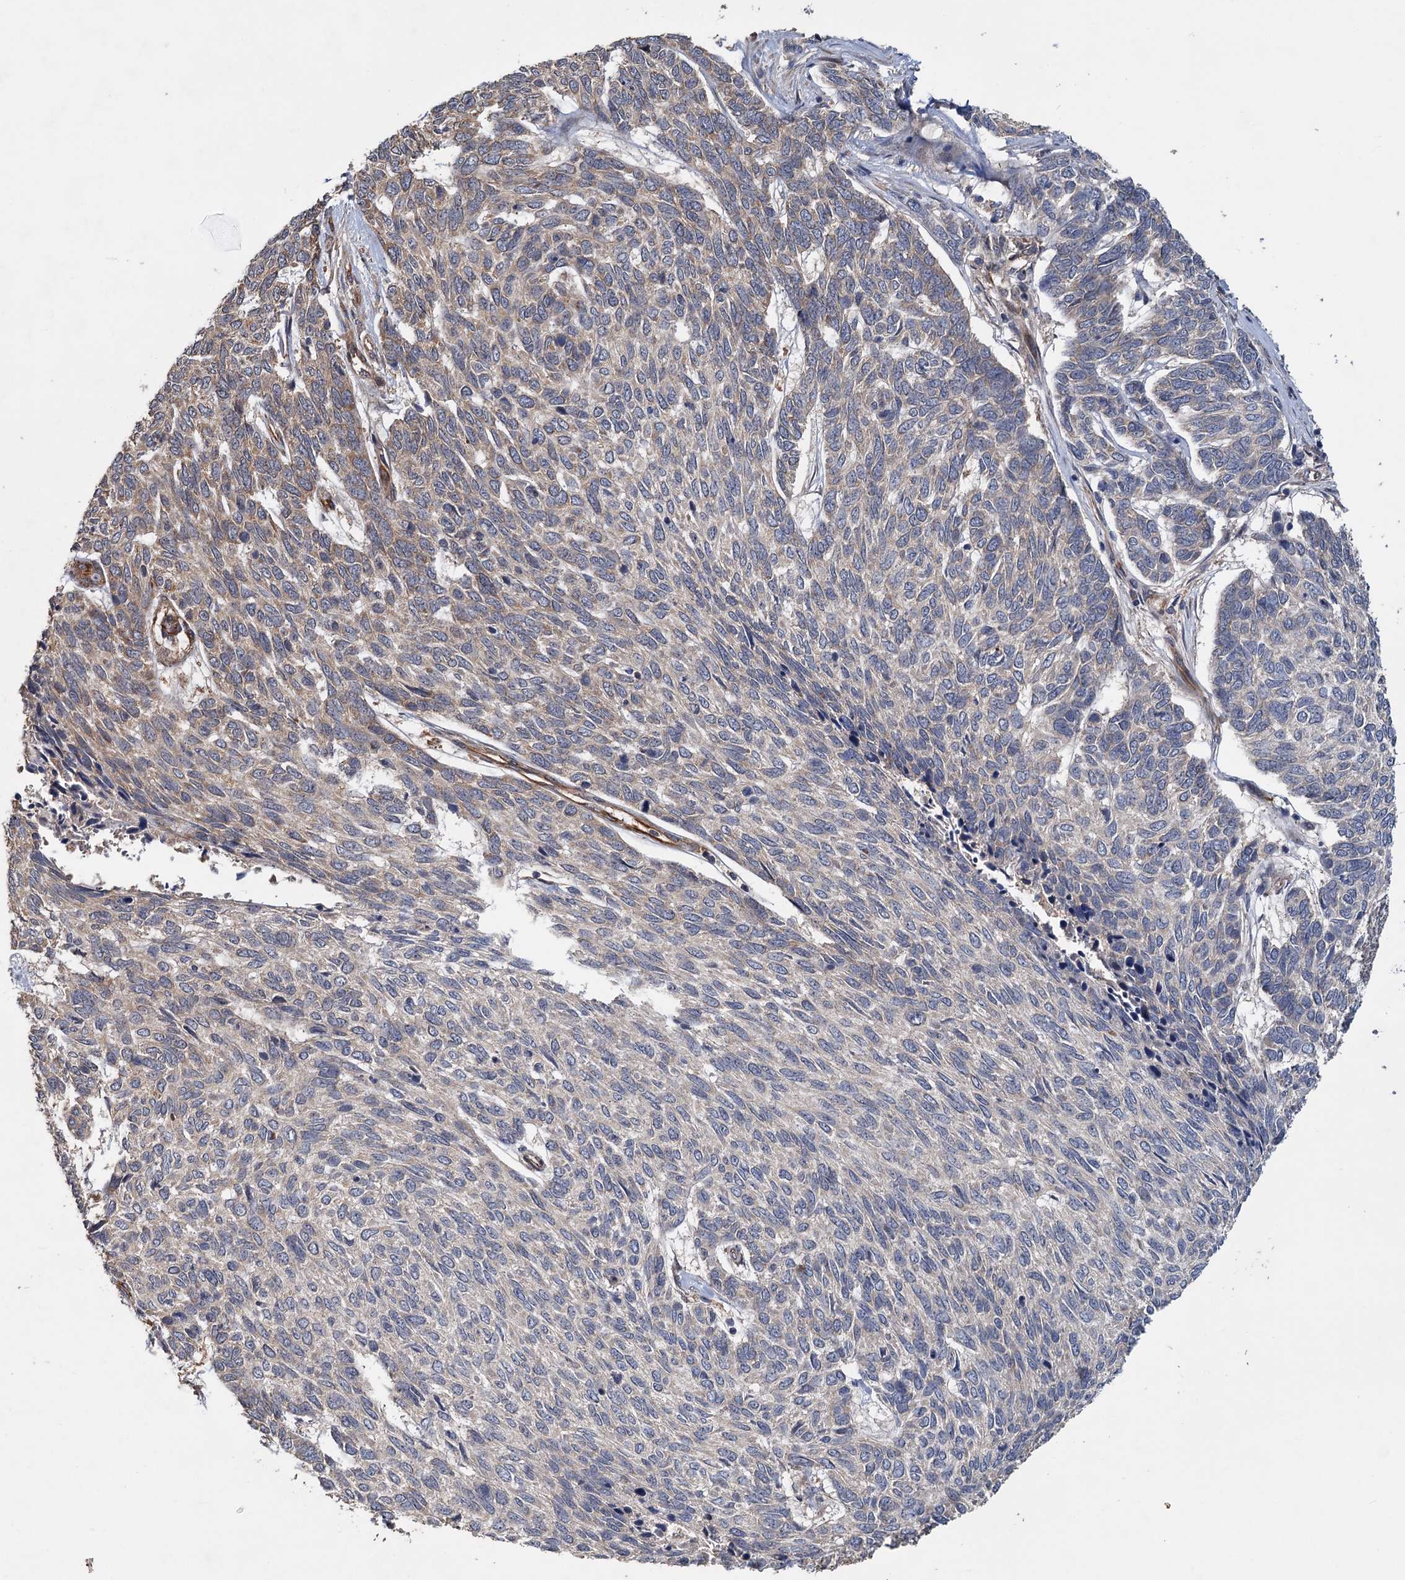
{"staining": {"intensity": "negative", "quantity": "none", "location": "none"}, "tissue": "skin cancer", "cell_type": "Tumor cells", "image_type": "cancer", "snomed": [{"axis": "morphology", "description": "Basal cell carcinoma"}, {"axis": "topography", "description": "Skin"}], "caption": "Immunohistochemistry of skin cancer (basal cell carcinoma) exhibits no expression in tumor cells.", "gene": "PKN2", "patient": {"sex": "female", "age": 65}}